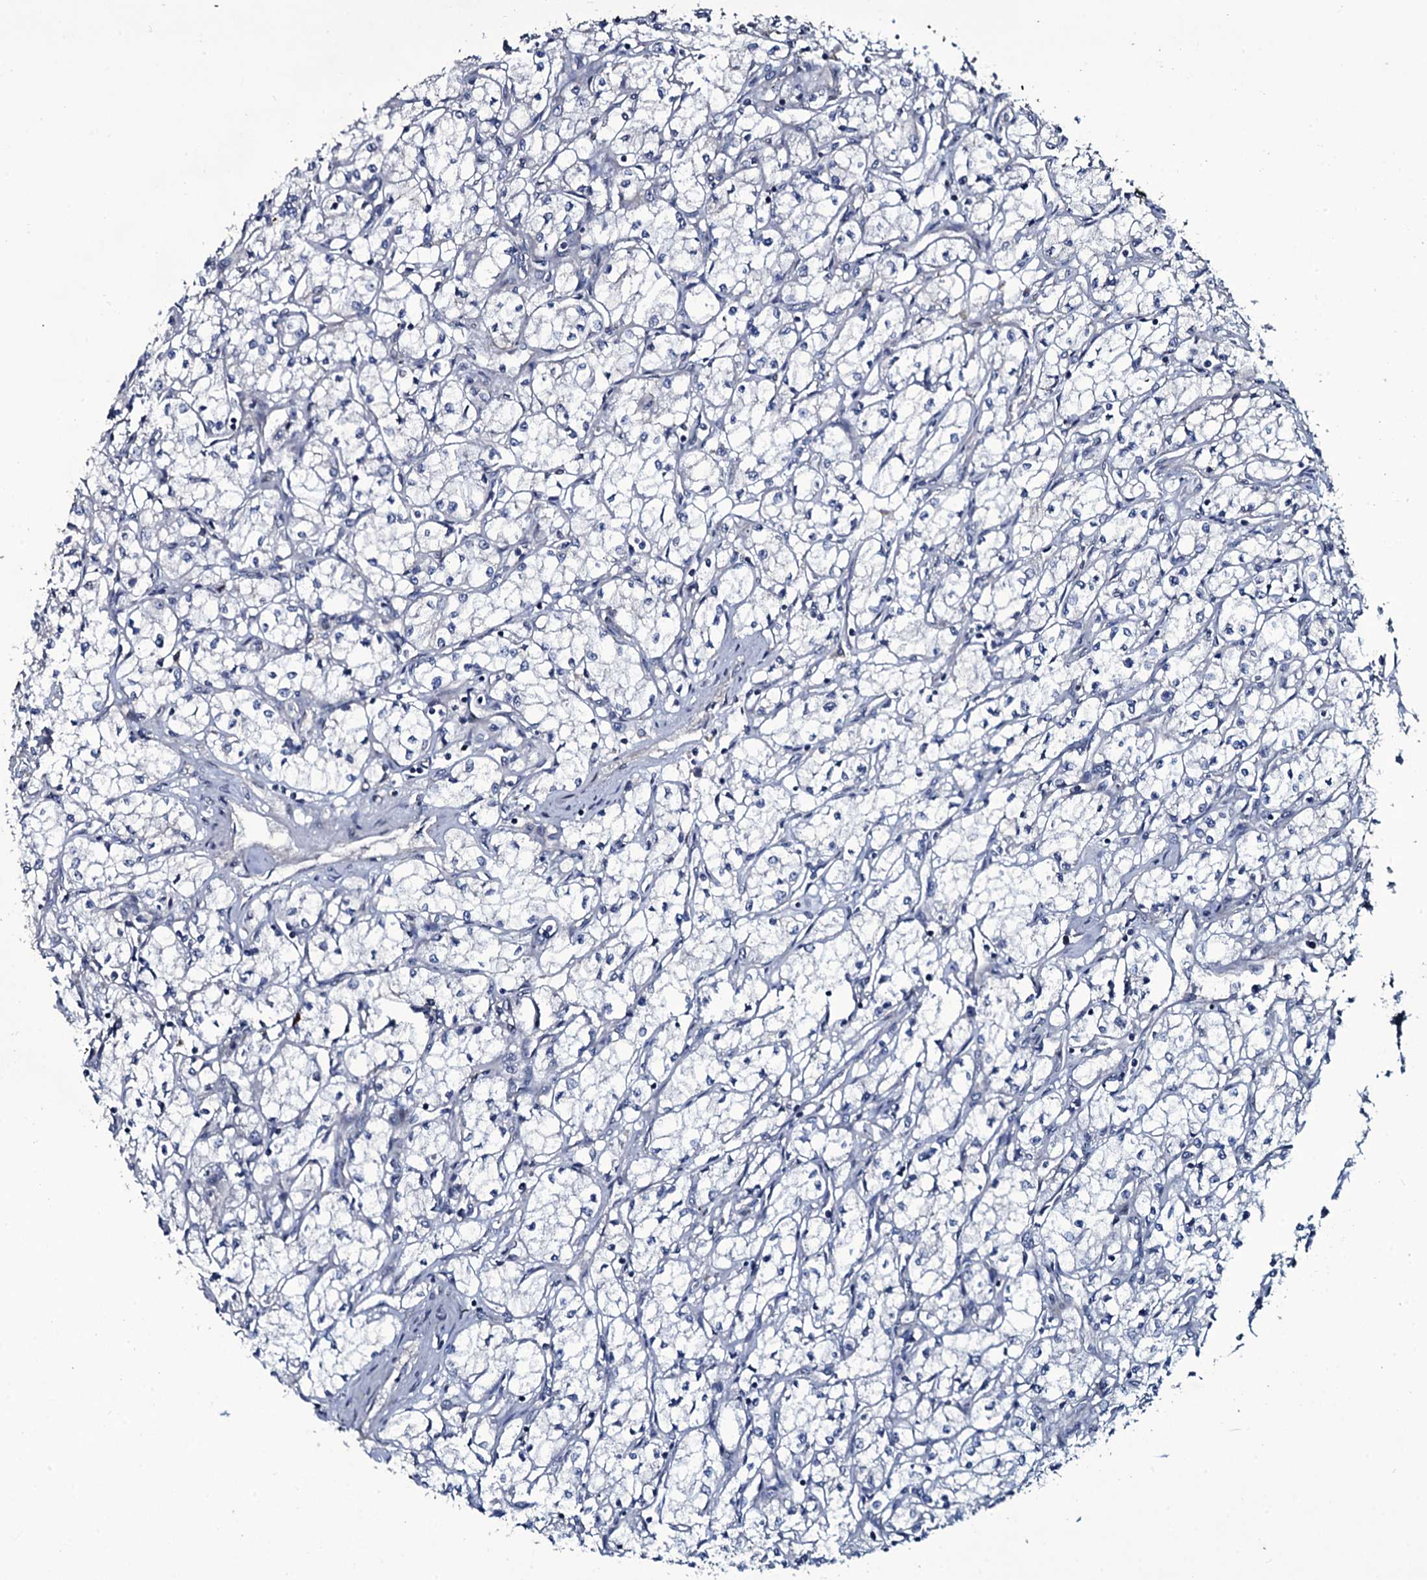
{"staining": {"intensity": "negative", "quantity": "none", "location": "none"}, "tissue": "renal cancer", "cell_type": "Tumor cells", "image_type": "cancer", "snomed": [{"axis": "morphology", "description": "Adenocarcinoma, NOS"}, {"axis": "topography", "description": "Kidney"}], "caption": "Immunohistochemistry of human renal cancer (adenocarcinoma) reveals no staining in tumor cells.", "gene": "LYG2", "patient": {"sex": "male", "age": 59}}